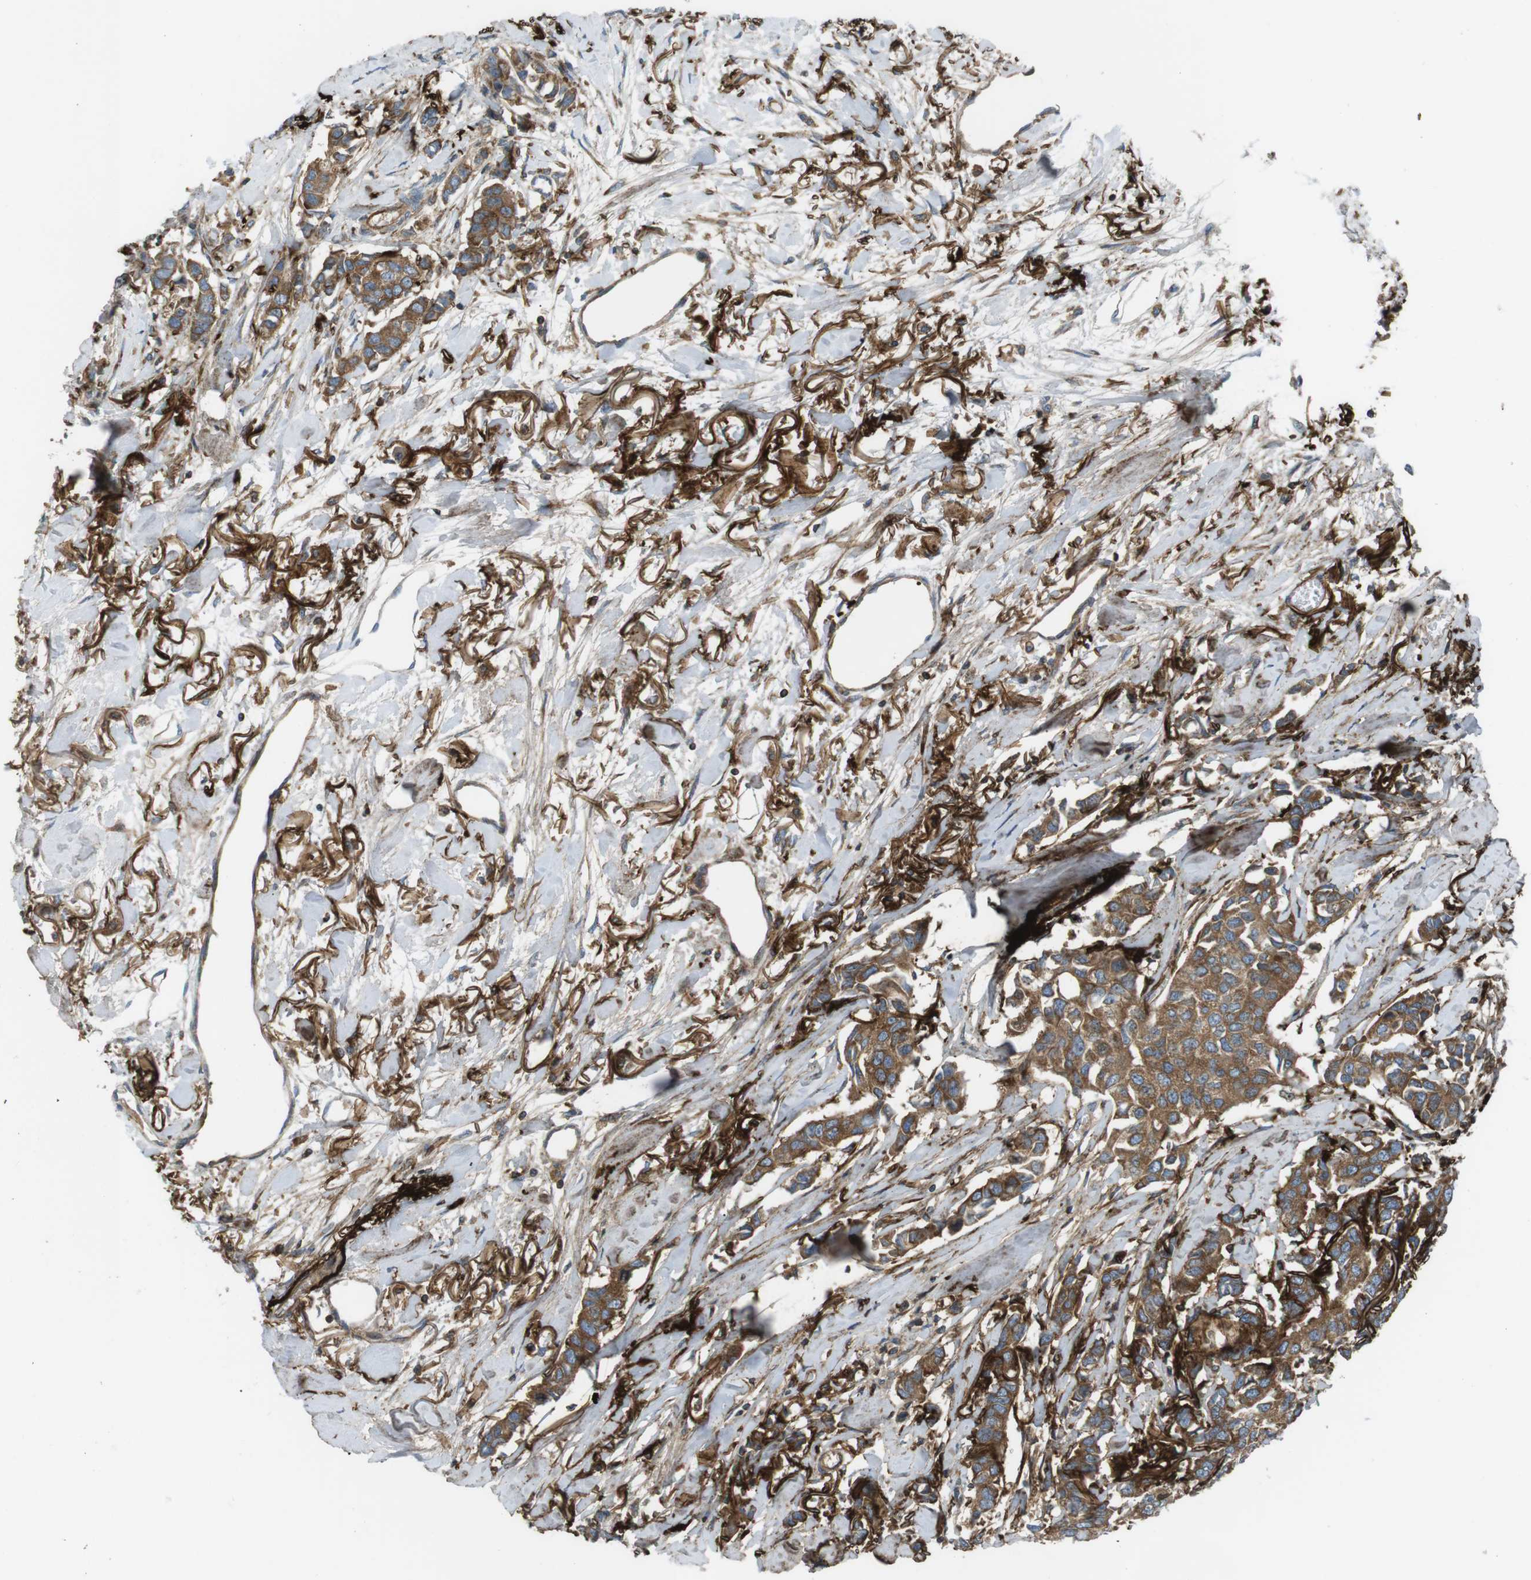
{"staining": {"intensity": "moderate", "quantity": ">75%", "location": "cytoplasmic/membranous"}, "tissue": "breast cancer", "cell_type": "Tumor cells", "image_type": "cancer", "snomed": [{"axis": "morphology", "description": "Duct carcinoma"}, {"axis": "topography", "description": "Breast"}], "caption": "Immunohistochemical staining of breast cancer shows medium levels of moderate cytoplasmic/membranous protein expression in about >75% of tumor cells.", "gene": "FLII", "patient": {"sex": "female", "age": 80}}